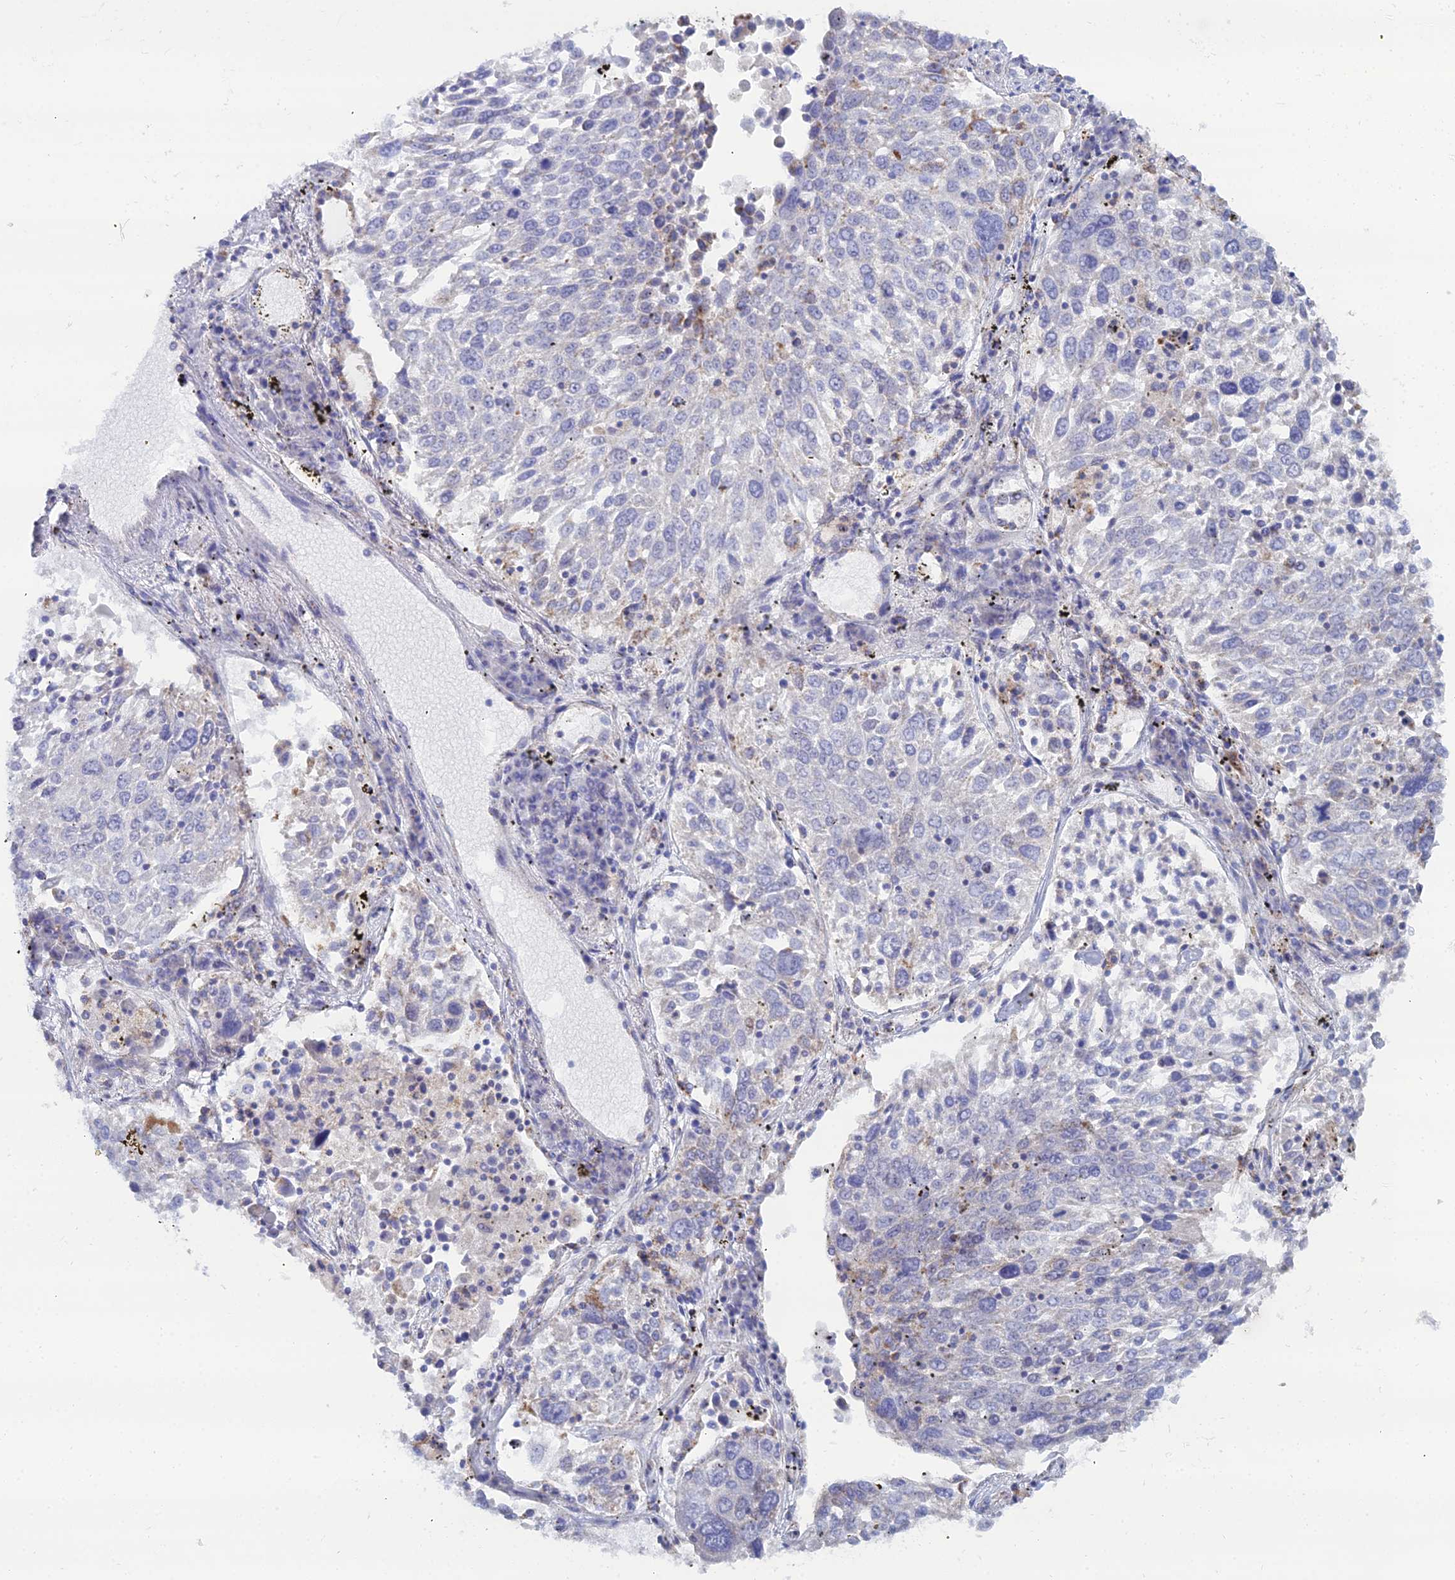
{"staining": {"intensity": "negative", "quantity": "none", "location": "none"}, "tissue": "lung cancer", "cell_type": "Tumor cells", "image_type": "cancer", "snomed": [{"axis": "morphology", "description": "Squamous cell carcinoma, NOS"}, {"axis": "topography", "description": "Lung"}], "caption": "Immunohistochemistry micrograph of human squamous cell carcinoma (lung) stained for a protein (brown), which demonstrates no staining in tumor cells. (Brightfield microscopy of DAB (3,3'-diaminobenzidine) IHC at high magnification).", "gene": "DHX34", "patient": {"sex": "male", "age": 65}}